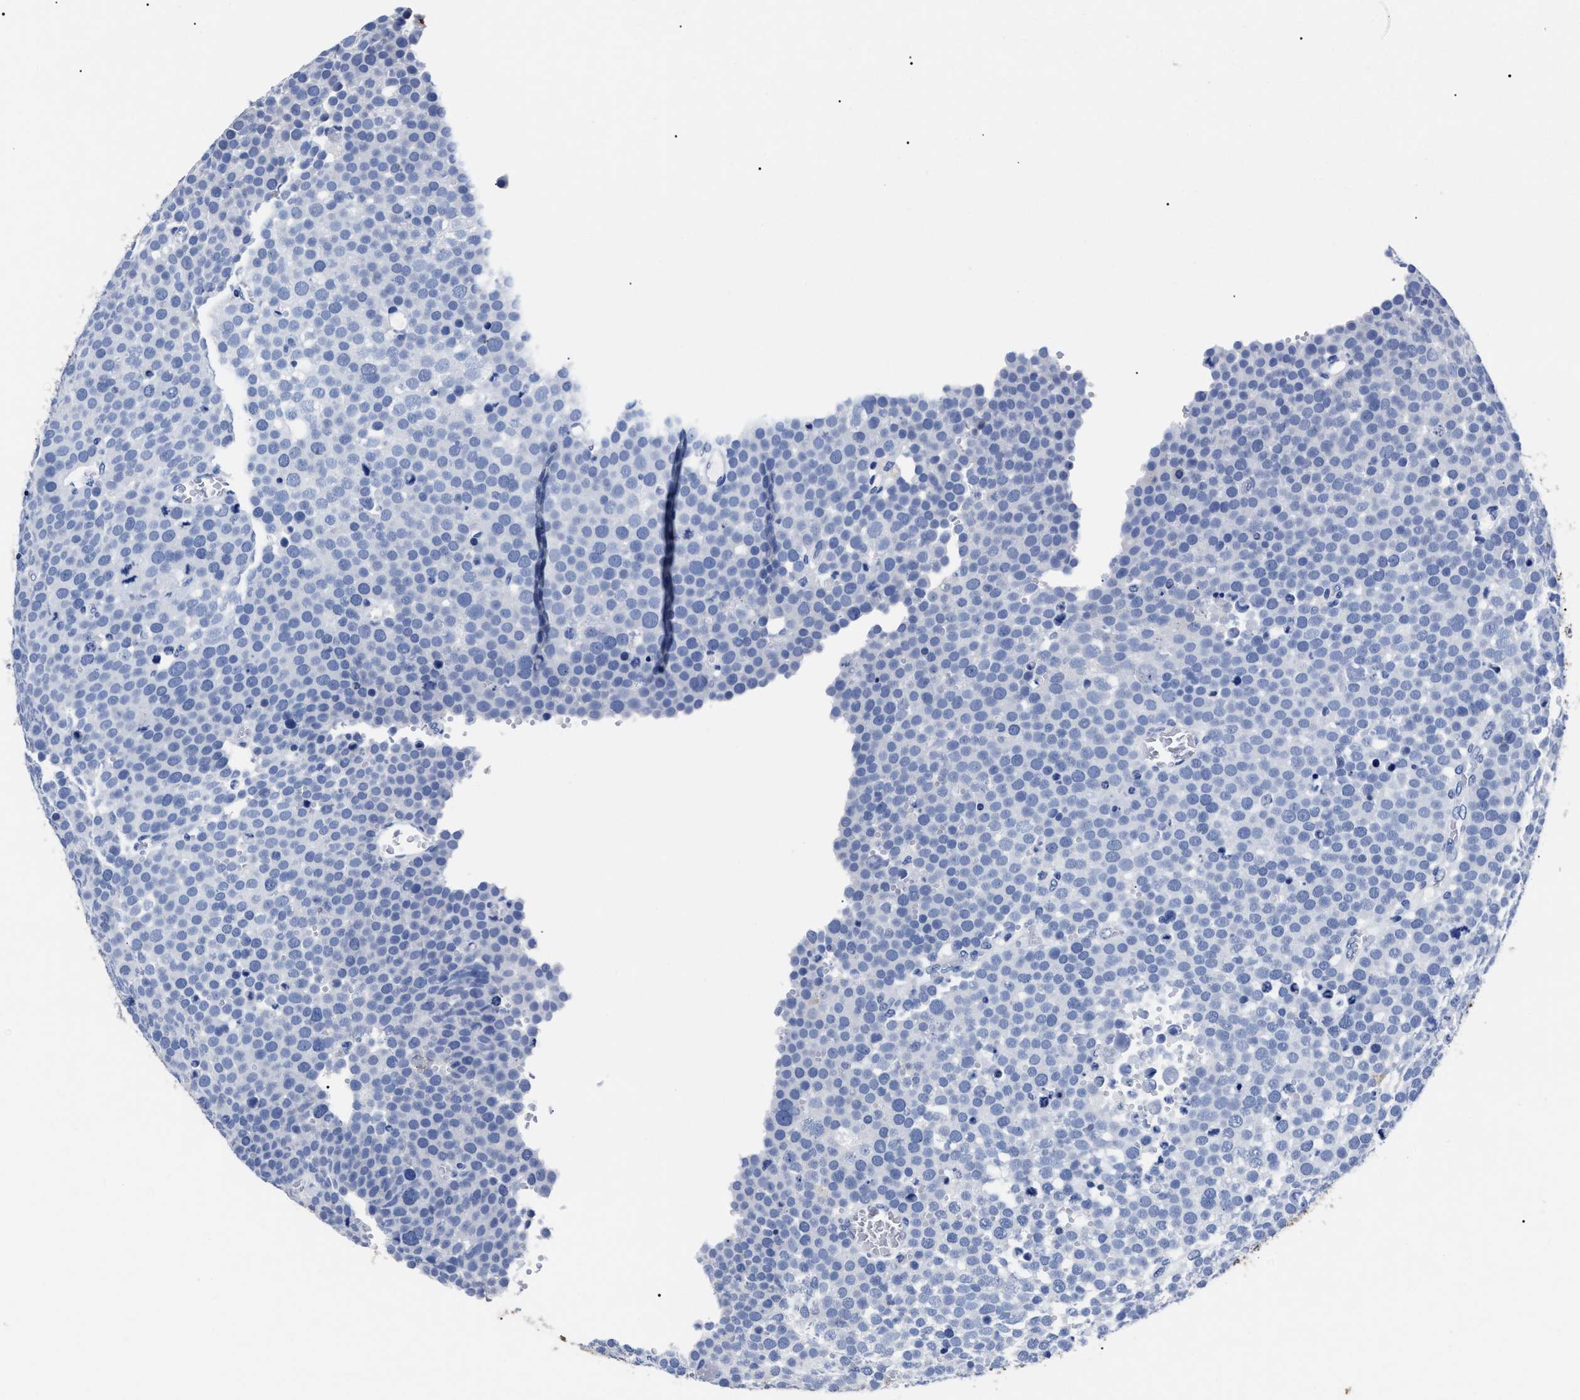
{"staining": {"intensity": "negative", "quantity": "none", "location": "none"}, "tissue": "testis cancer", "cell_type": "Tumor cells", "image_type": "cancer", "snomed": [{"axis": "morphology", "description": "Seminoma, NOS"}, {"axis": "topography", "description": "Testis"}], "caption": "Protein analysis of testis cancer (seminoma) reveals no significant positivity in tumor cells.", "gene": "ALPG", "patient": {"sex": "male", "age": 71}}